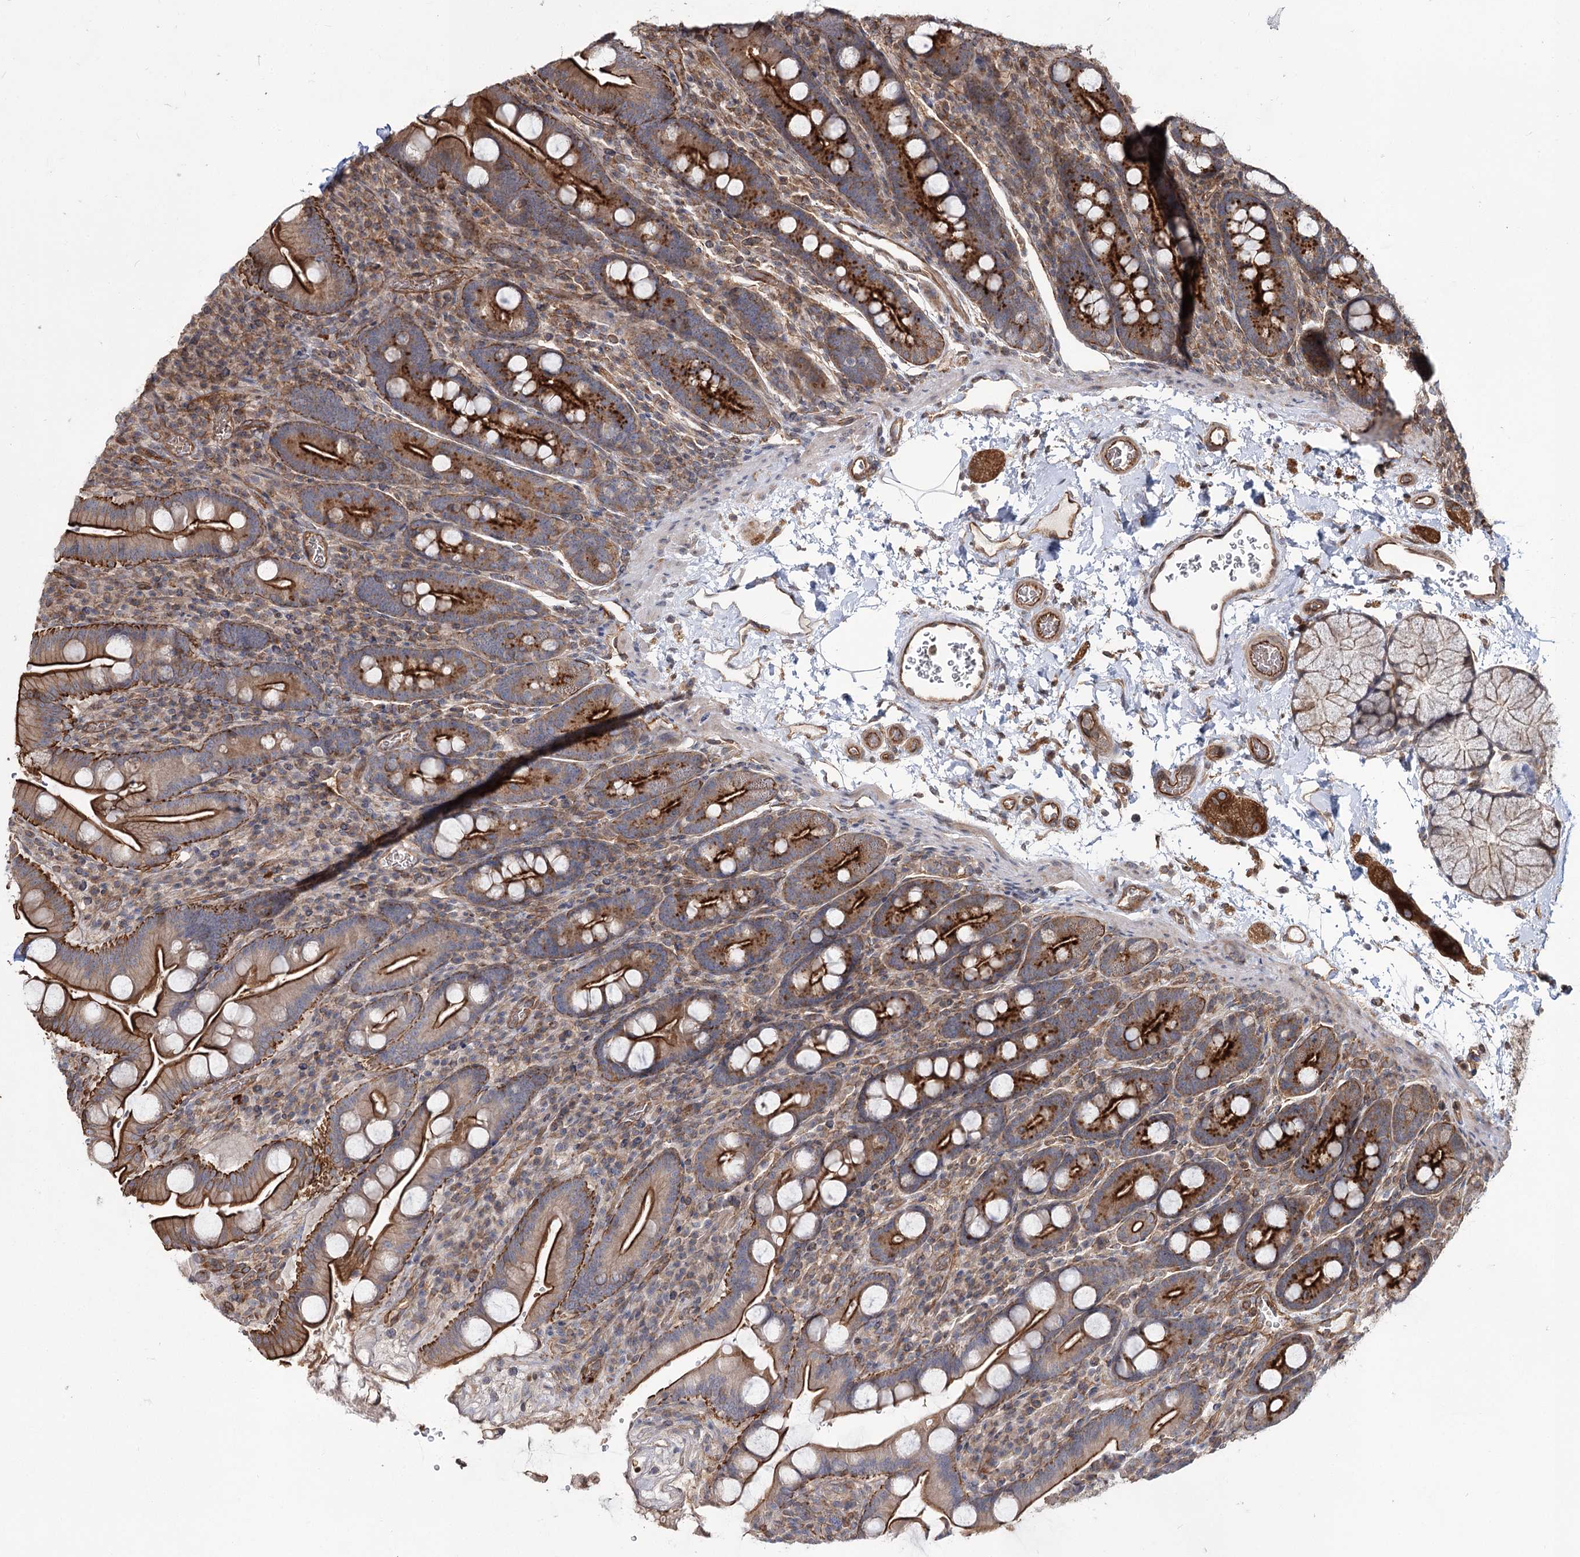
{"staining": {"intensity": "strong", "quantity": "25%-75%", "location": "cytoplasmic/membranous"}, "tissue": "duodenum", "cell_type": "Glandular cells", "image_type": "normal", "snomed": [{"axis": "morphology", "description": "Normal tissue, NOS"}, {"axis": "topography", "description": "Duodenum"}], "caption": "Immunohistochemistry (DAB (3,3'-diaminobenzidine)) staining of benign duodenum reveals strong cytoplasmic/membranous protein positivity in approximately 25%-75% of glandular cells.", "gene": "IQSEC1", "patient": {"sex": "male", "age": 35}}